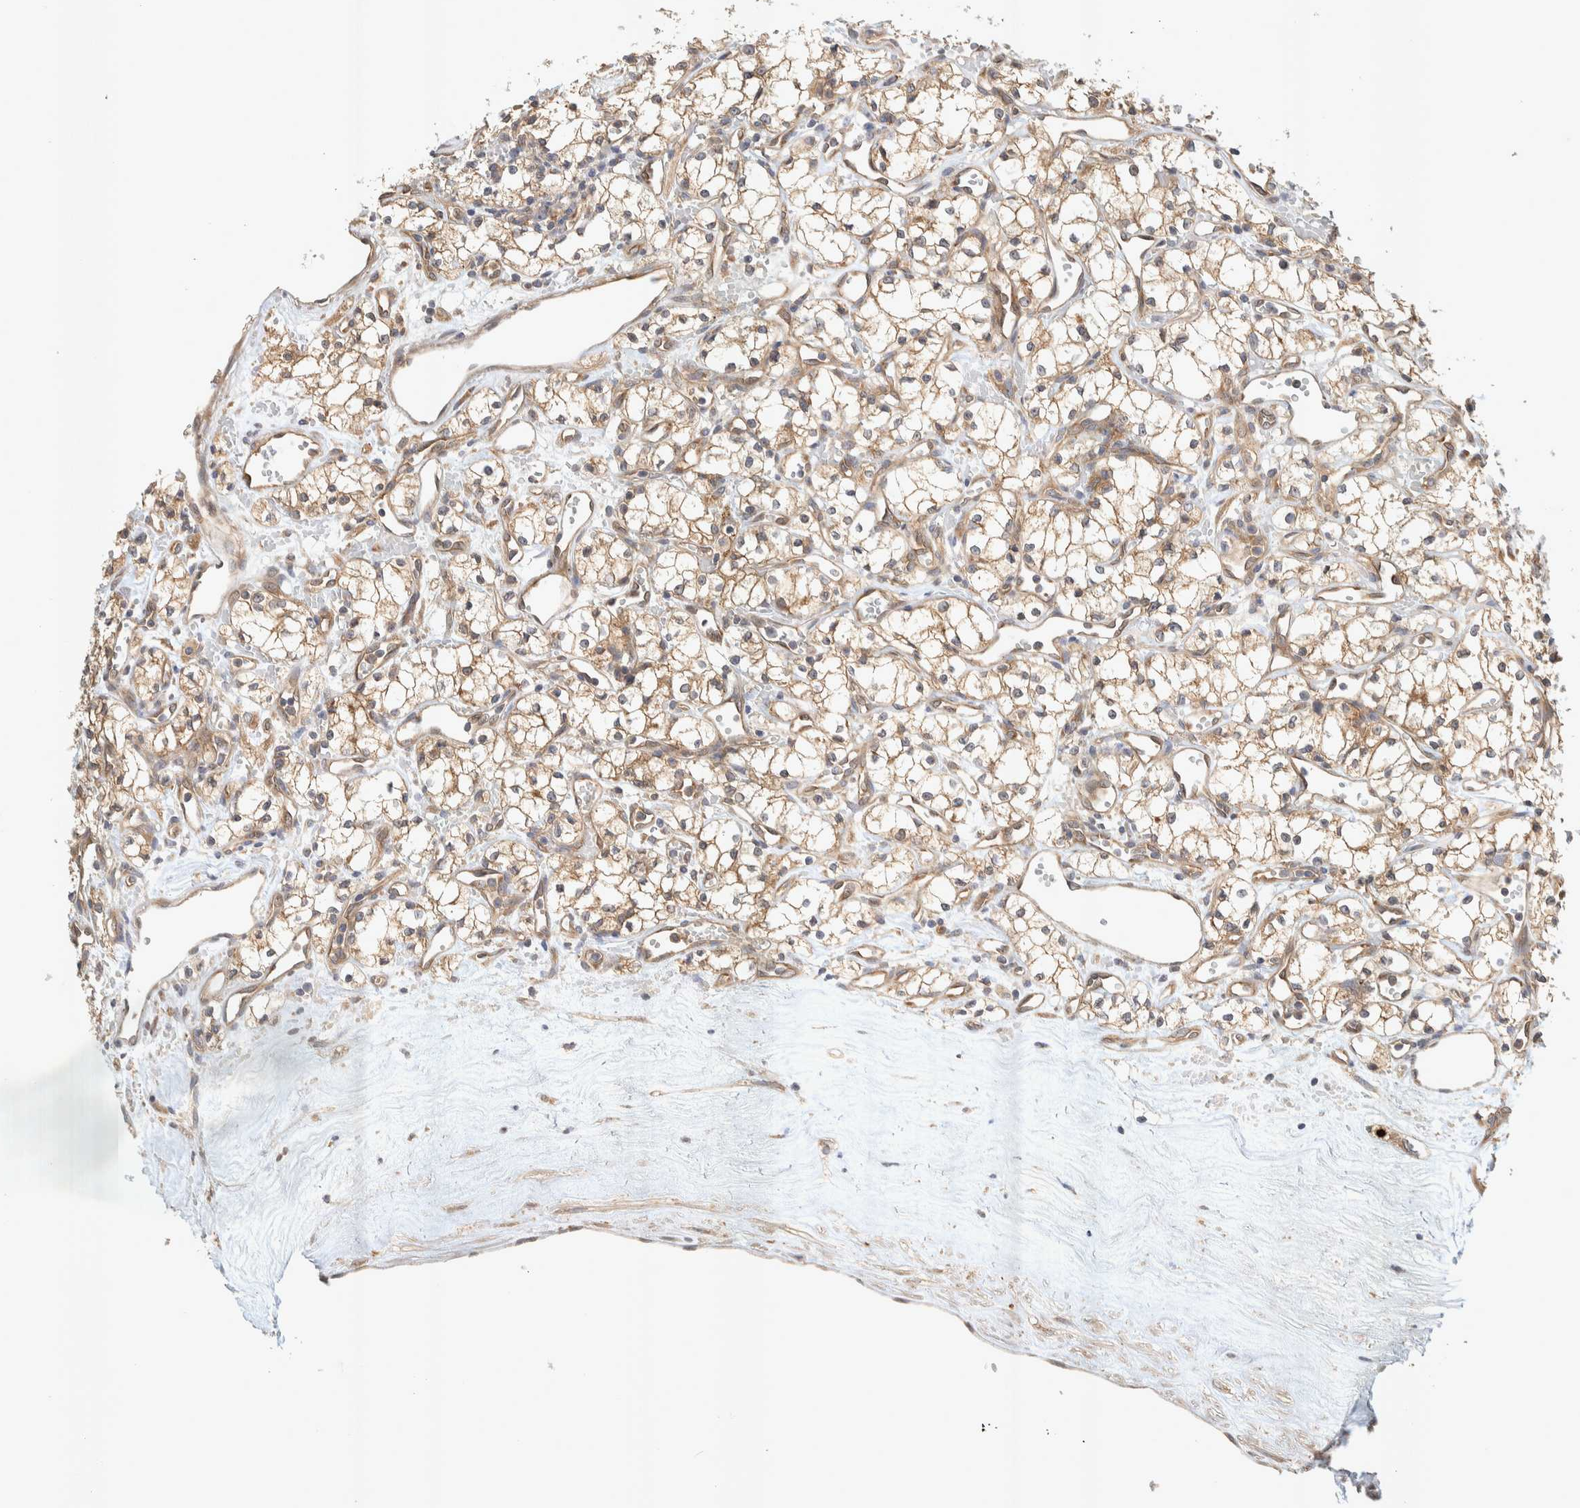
{"staining": {"intensity": "moderate", "quantity": ">75%", "location": "cytoplasmic/membranous"}, "tissue": "renal cancer", "cell_type": "Tumor cells", "image_type": "cancer", "snomed": [{"axis": "morphology", "description": "Adenocarcinoma, NOS"}, {"axis": "topography", "description": "Kidney"}], "caption": "IHC histopathology image of renal cancer (adenocarcinoma) stained for a protein (brown), which reveals medium levels of moderate cytoplasmic/membranous expression in about >75% of tumor cells.", "gene": "PXK", "patient": {"sex": "male", "age": 59}}